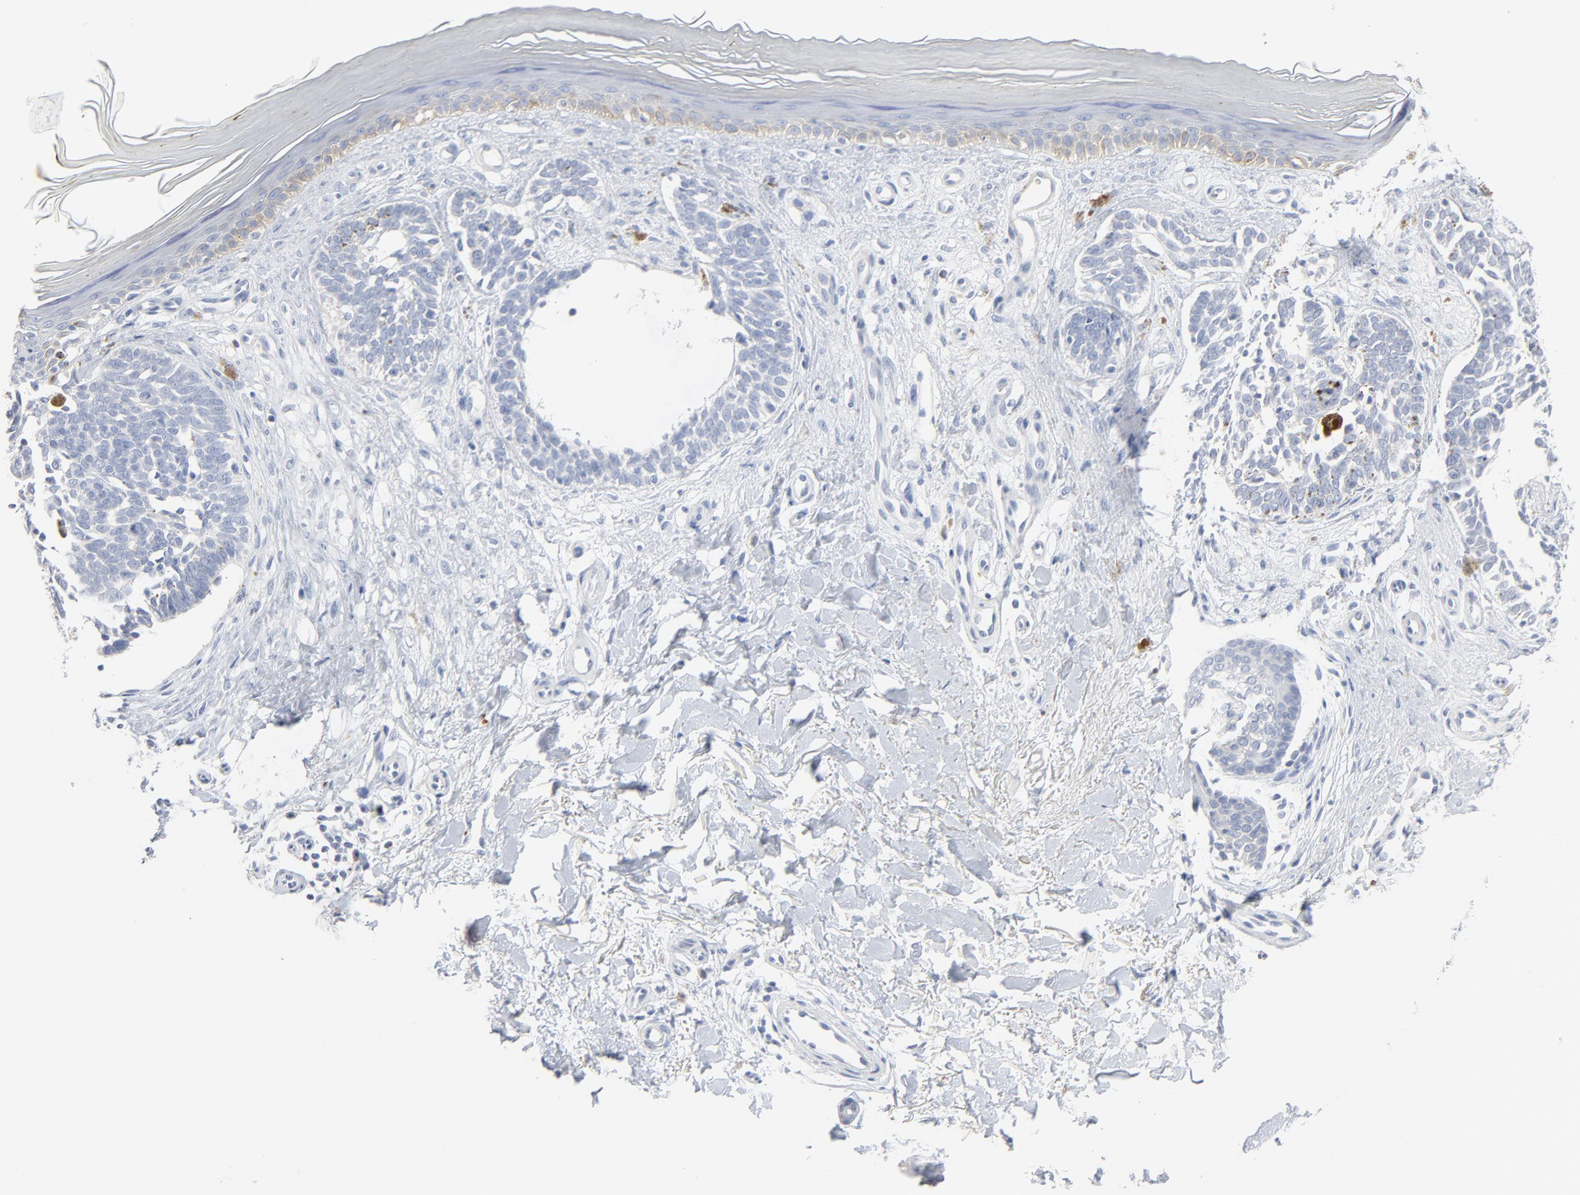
{"staining": {"intensity": "negative", "quantity": "none", "location": "none"}, "tissue": "skin cancer", "cell_type": "Tumor cells", "image_type": "cancer", "snomed": [{"axis": "morphology", "description": "Normal tissue, NOS"}, {"axis": "morphology", "description": "Basal cell carcinoma"}, {"axis": "topography", "description": "Skin"}], "caption": "This is an immunohistochemistry image of basal cell carcinoma (skin). There is no staining in tumor cells.", "gene": "GZMB", "patient": {"sex": "female", "age": 58}}